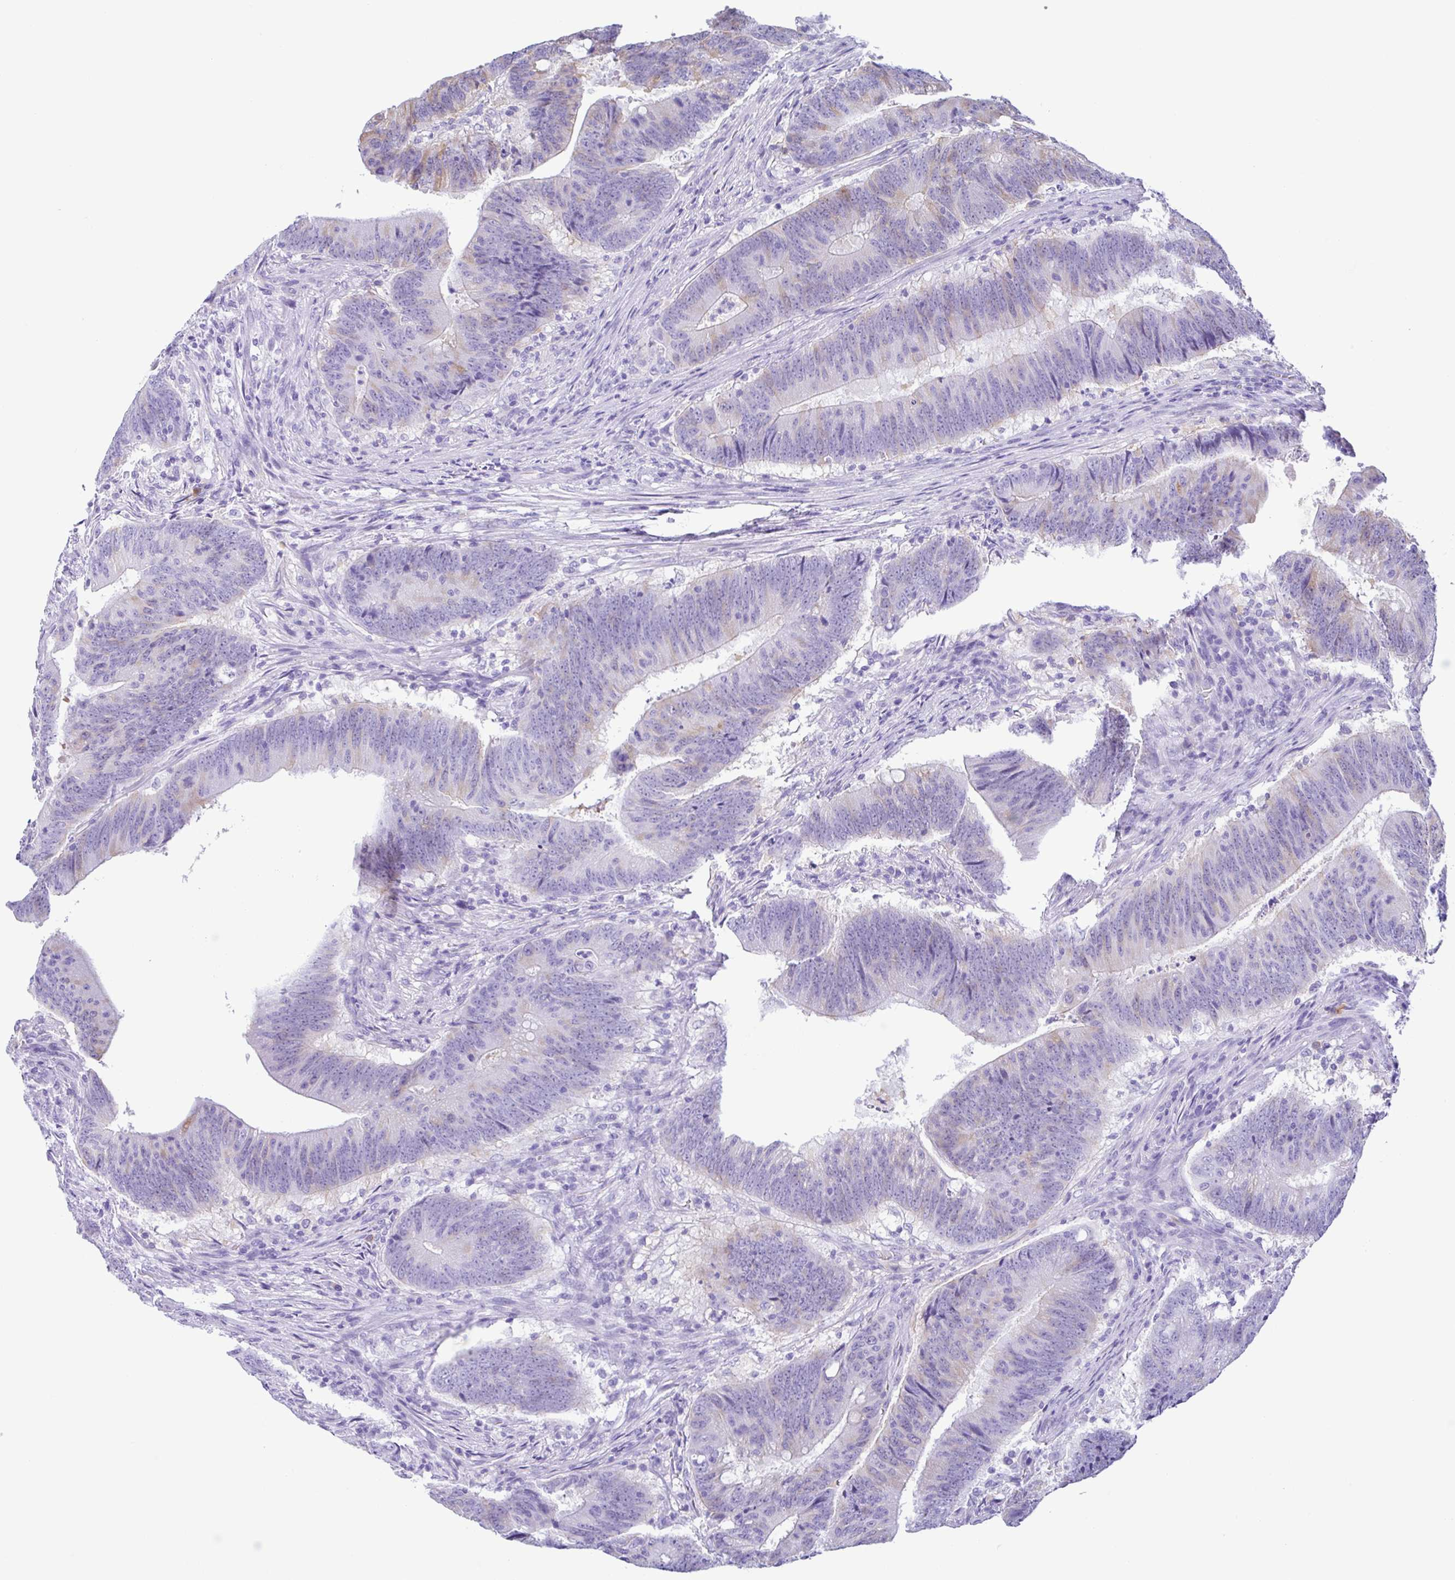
{"staining": {"intensity": "weak", "quantity": "<25%", "location": "cytoplasmic/membranous"}, "tissue": "colorectal cancer", "cell_type": "Tumor cells", "image_type": "cancer", "snomed": [{"axis": "morphology", "description": "Adenocarcinoma, NOS"}, {"axis": "topography", "description": "Colon"}], "caption": "The histopathology image exhibits no staining of tumor cells in colorectal cancer (adenocarcinoma).", "gene": "RRM2", "patient": {"sex": "female", "age": 87}}